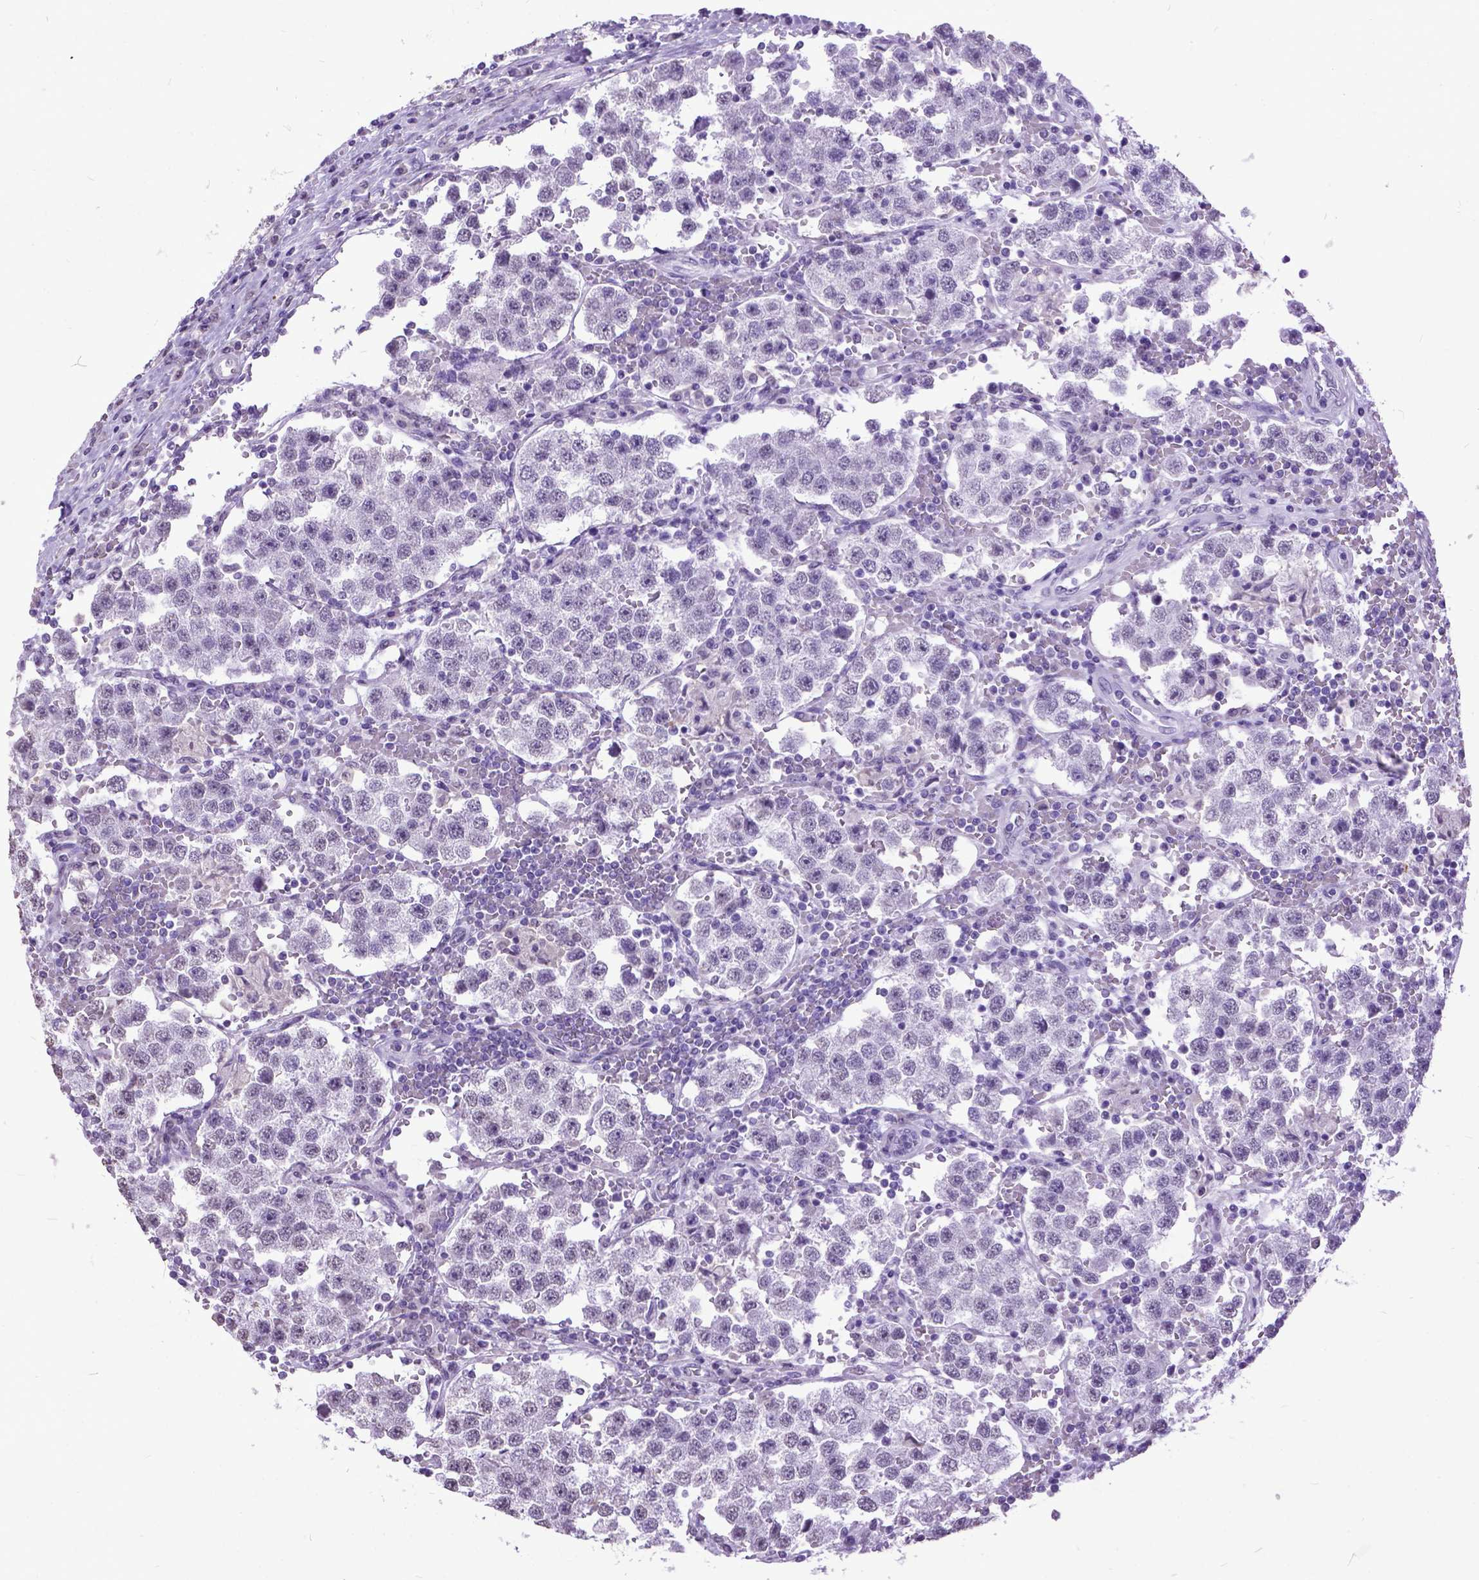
{"staining": {"intensity": "negative", "quantity": "none", "location": "none"}, "tissue": "testis cancer", "cell_type": "Tumor cells", "image_type": "cancer", "snomed": [{"axis": "morphology", "description": "Seminoma, NOS"}, {"axis": "topography", "description": "Testis"}], "caption": "The immunohistochemistry (IHC) image has no significant expression in tumor cells of testis cancer (seminoma) tissue.", "gene": "MARCHF10", "patient": {"sex": "male", "age": 37}}